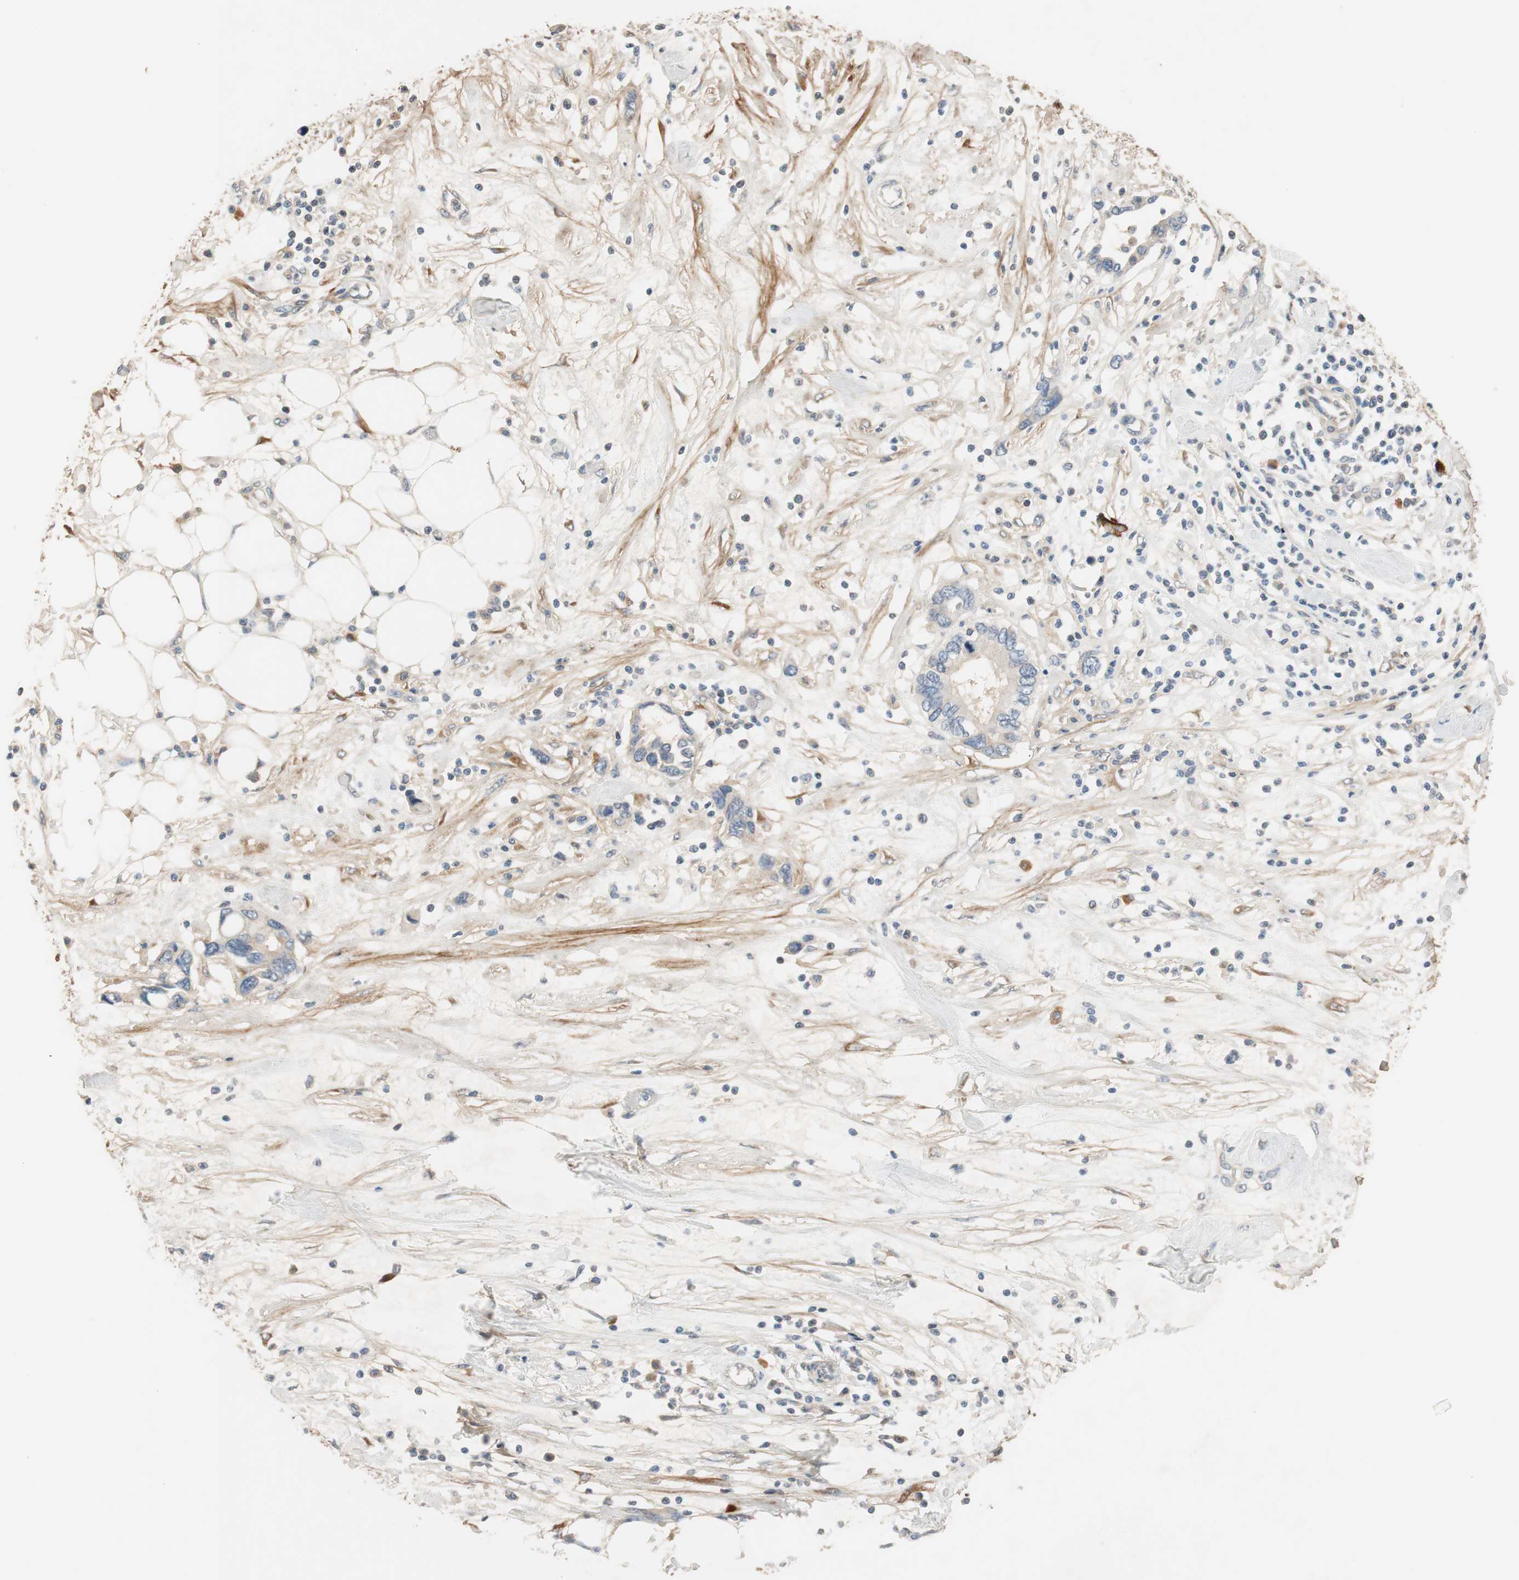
{"staining": {"intensity": "weak", "quantity": "25%-75%", "location": "cytoplasmic/membranous"}, "tissue": "pancreatic cancer", "cell_type": "Tumor cells", "image_type": "cancer", "snomed": [{"axis": "morphology", "description": "Adenocarcinoma, NOS"}, {"axis": "topography", "description": "Pancreas"}], "caption": "Immunohistochemical staining of pancreatic cancer (adenocarcinoma) reveals low levels of weak cytoplasmic/membranous expression in about 25%-75% of tumor cells. (DAB (3,3'-diaminobenzidine) IHC, brown staining for protein, blue staining for nuclei).", "gene": "COL12A1", "patient": {"sex": "female", "age": 57}}